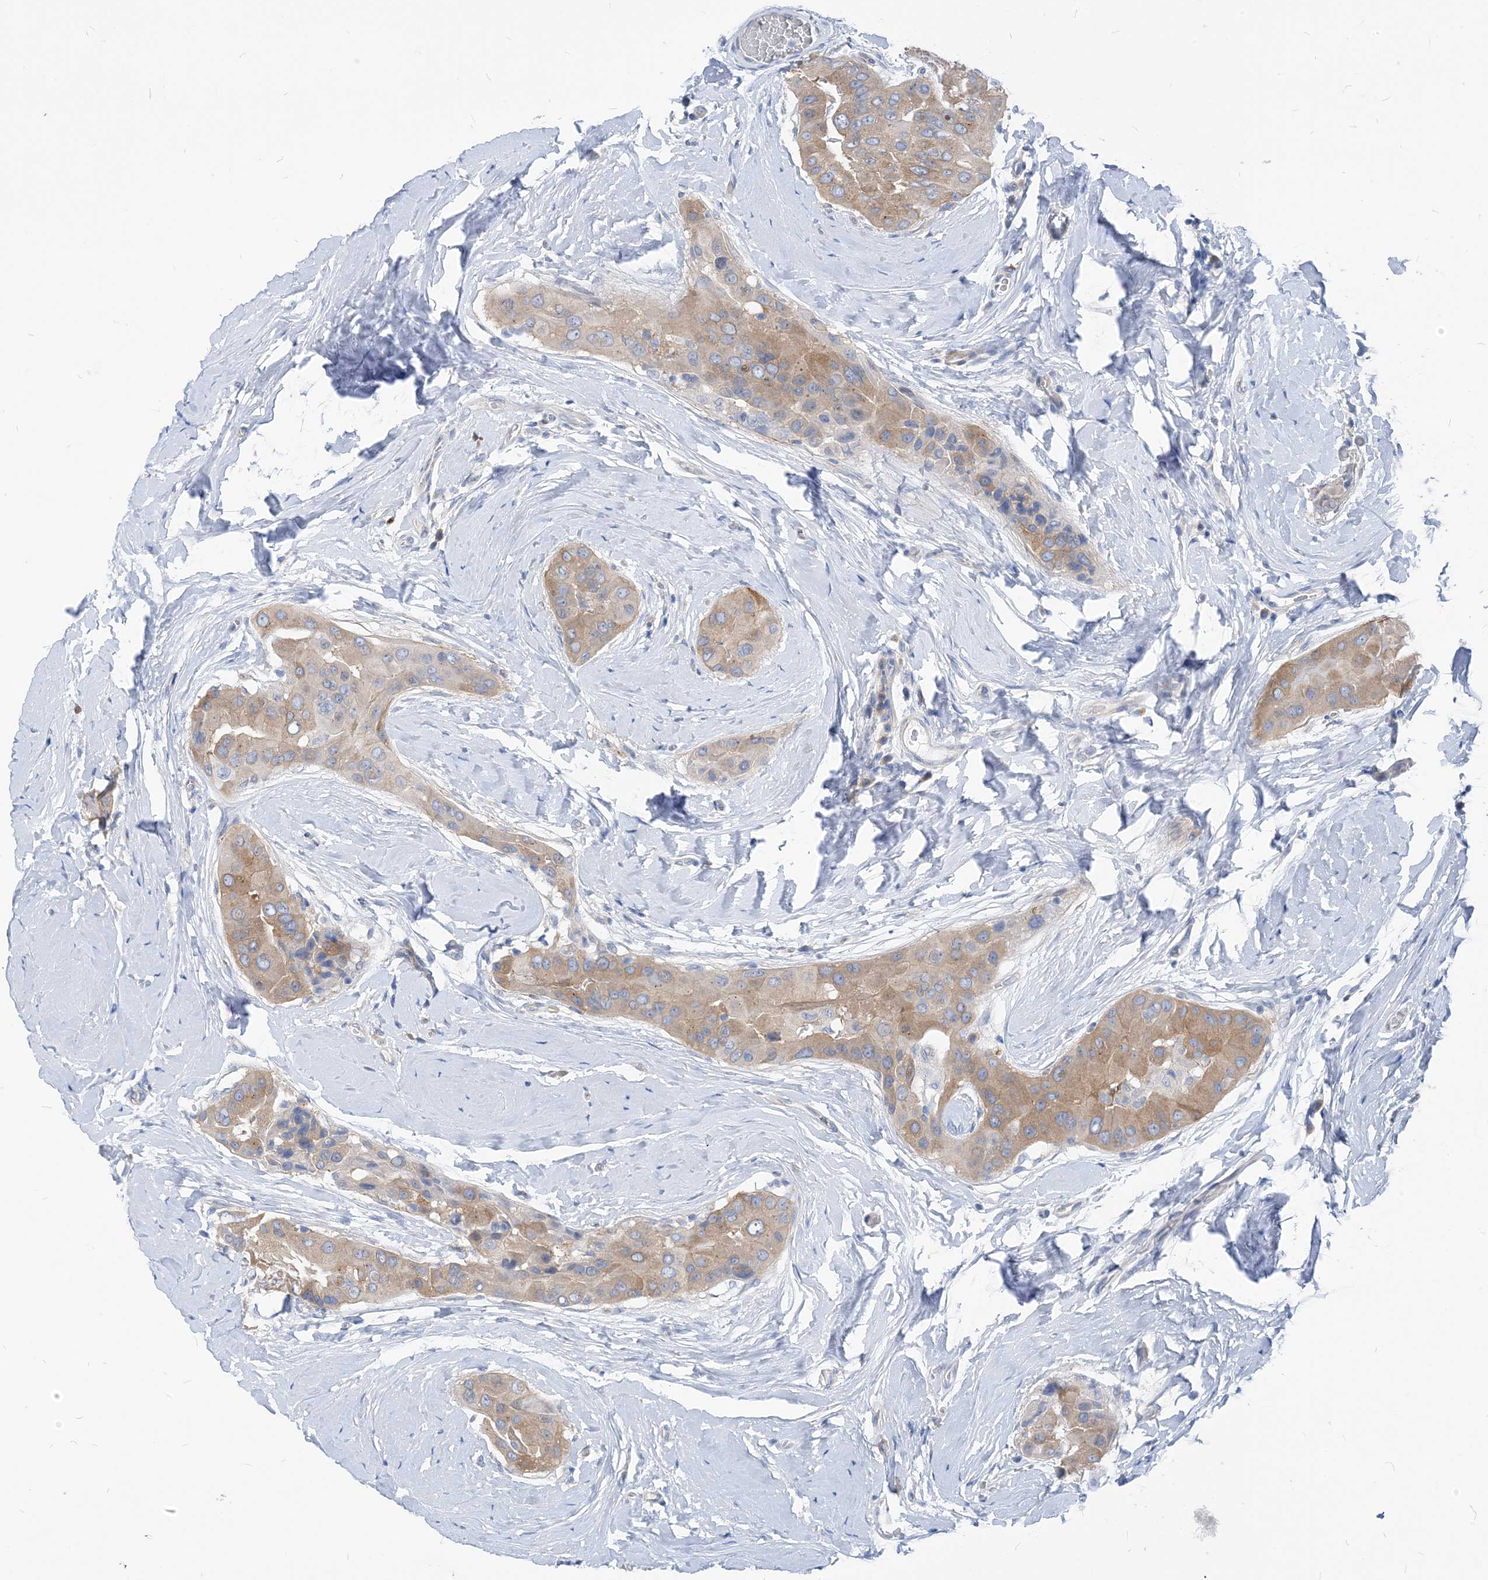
{"staining": {"intensity": "weak", "quantity": ">75%", "location": "cytoplasmic/membranous"}, "tissue": "thyroid cancer", "cell_type": "Tumor cells", "image_type": "cancer", "snomed": [{"axis": "morphology", "description": "Papillary adenocarcinoma, NOS"}, {"axis": "topography", "description": "Thyroid gland"}], "caption": "Thyroid cancer (papillary adenocarcinoma) stained with a brown dye reveals weak cytoplasmic/membranous positive staining in approximately >75% of tumor cells.", "gene": "PLEKHA3", "patient": {"sex": "male", "age": 33}}